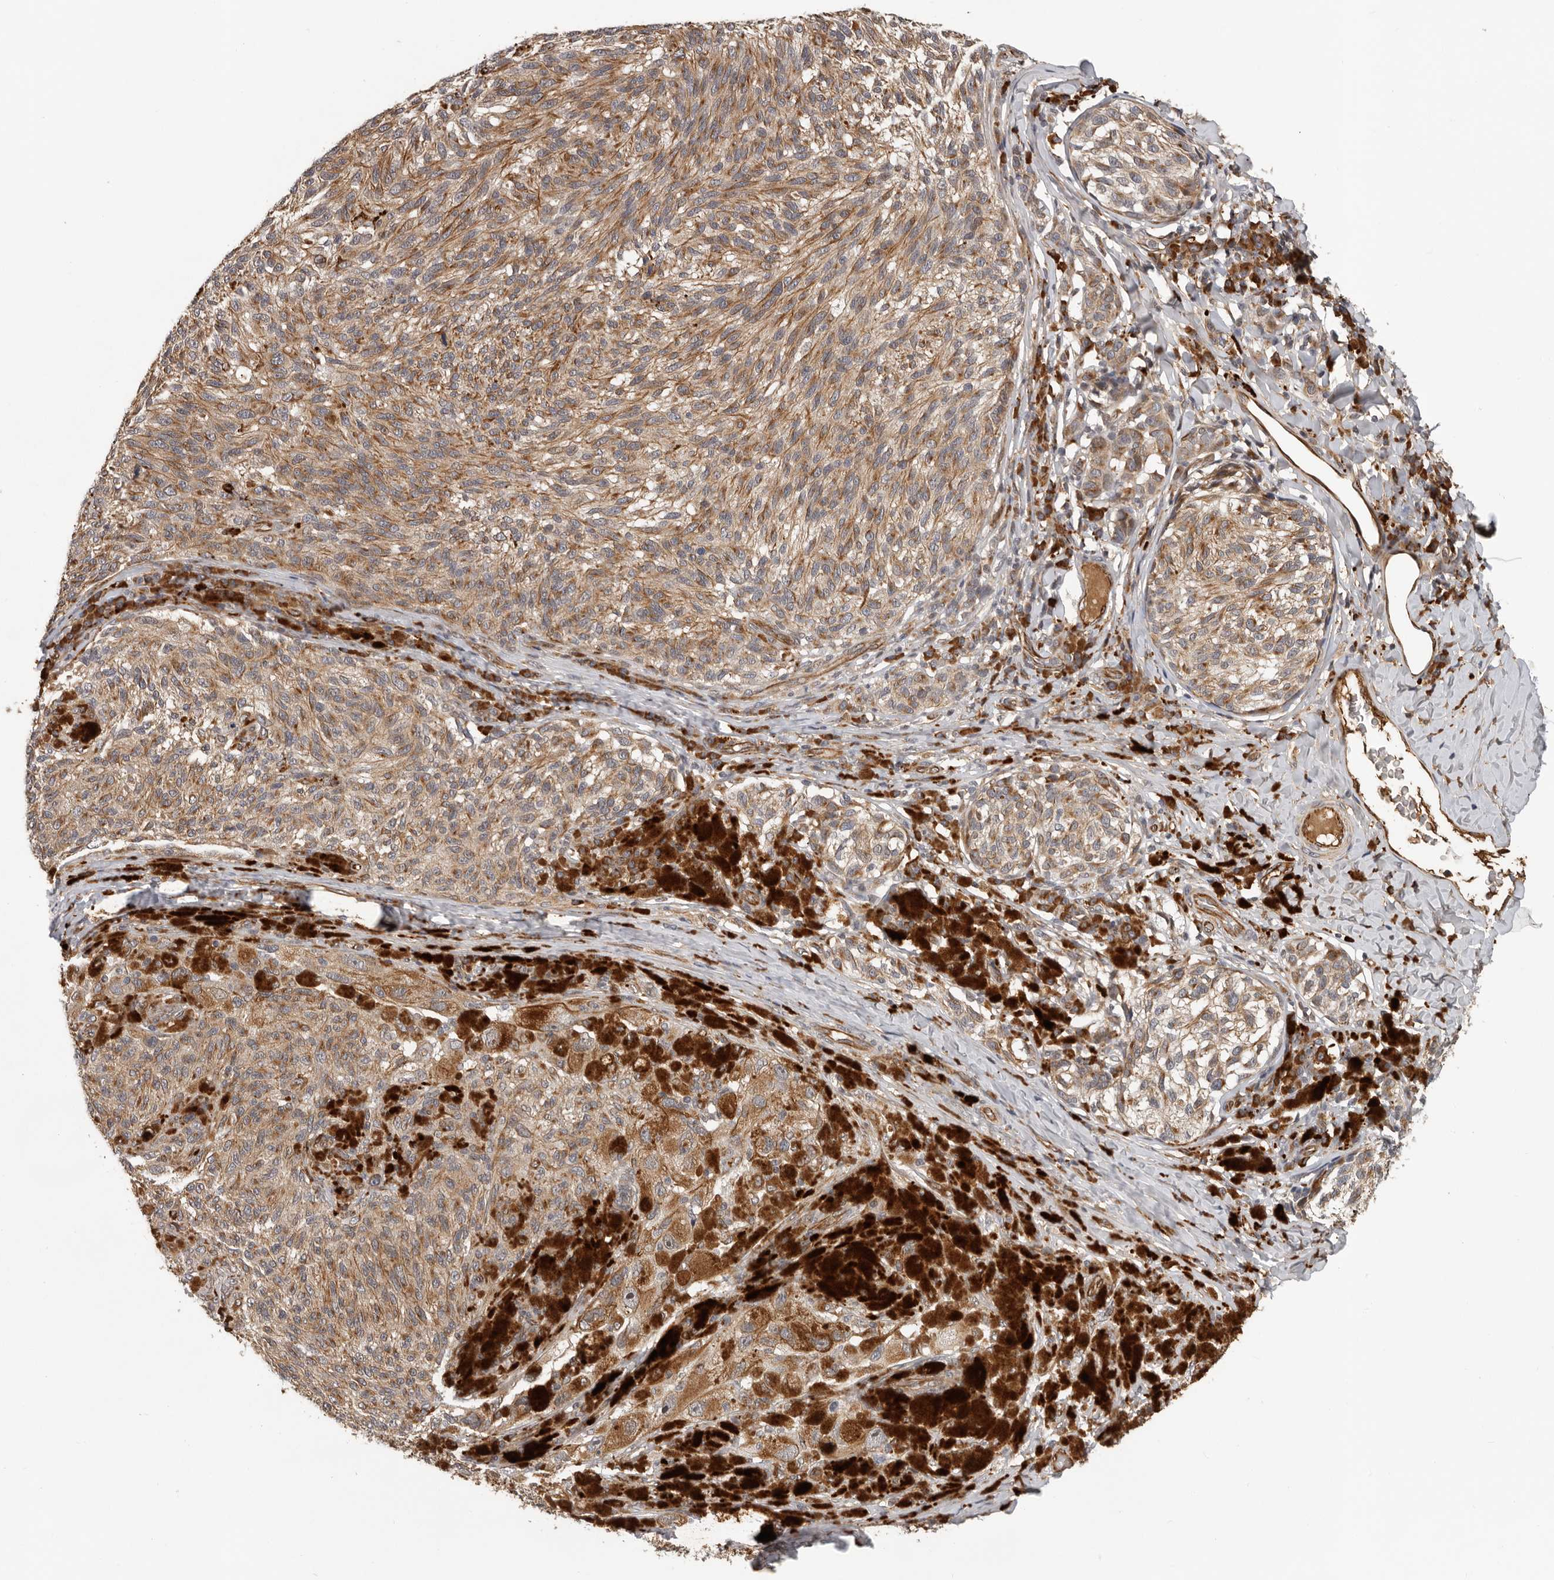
{"staining": {"intensity": "moderate", "quantity": ">75%", "location": "cytoplasmic/membranous"}, "tissue": "melanoma", "cell_type": "Tumor cells", "image_type": "cancer", "snomed": [{"axis": "morphology", "description": "Malignant melanoma, NOS"}, {"axis": "topography", "description": "Skin"}], "caption": "Melanoma stained with immunohistochemistry (IHC) displays moderate cytoplasmic/membranous staining in approximately >75% of tumor cells.", "gene": "RNF157", "patient": {"sex": "female", "age": 73}}